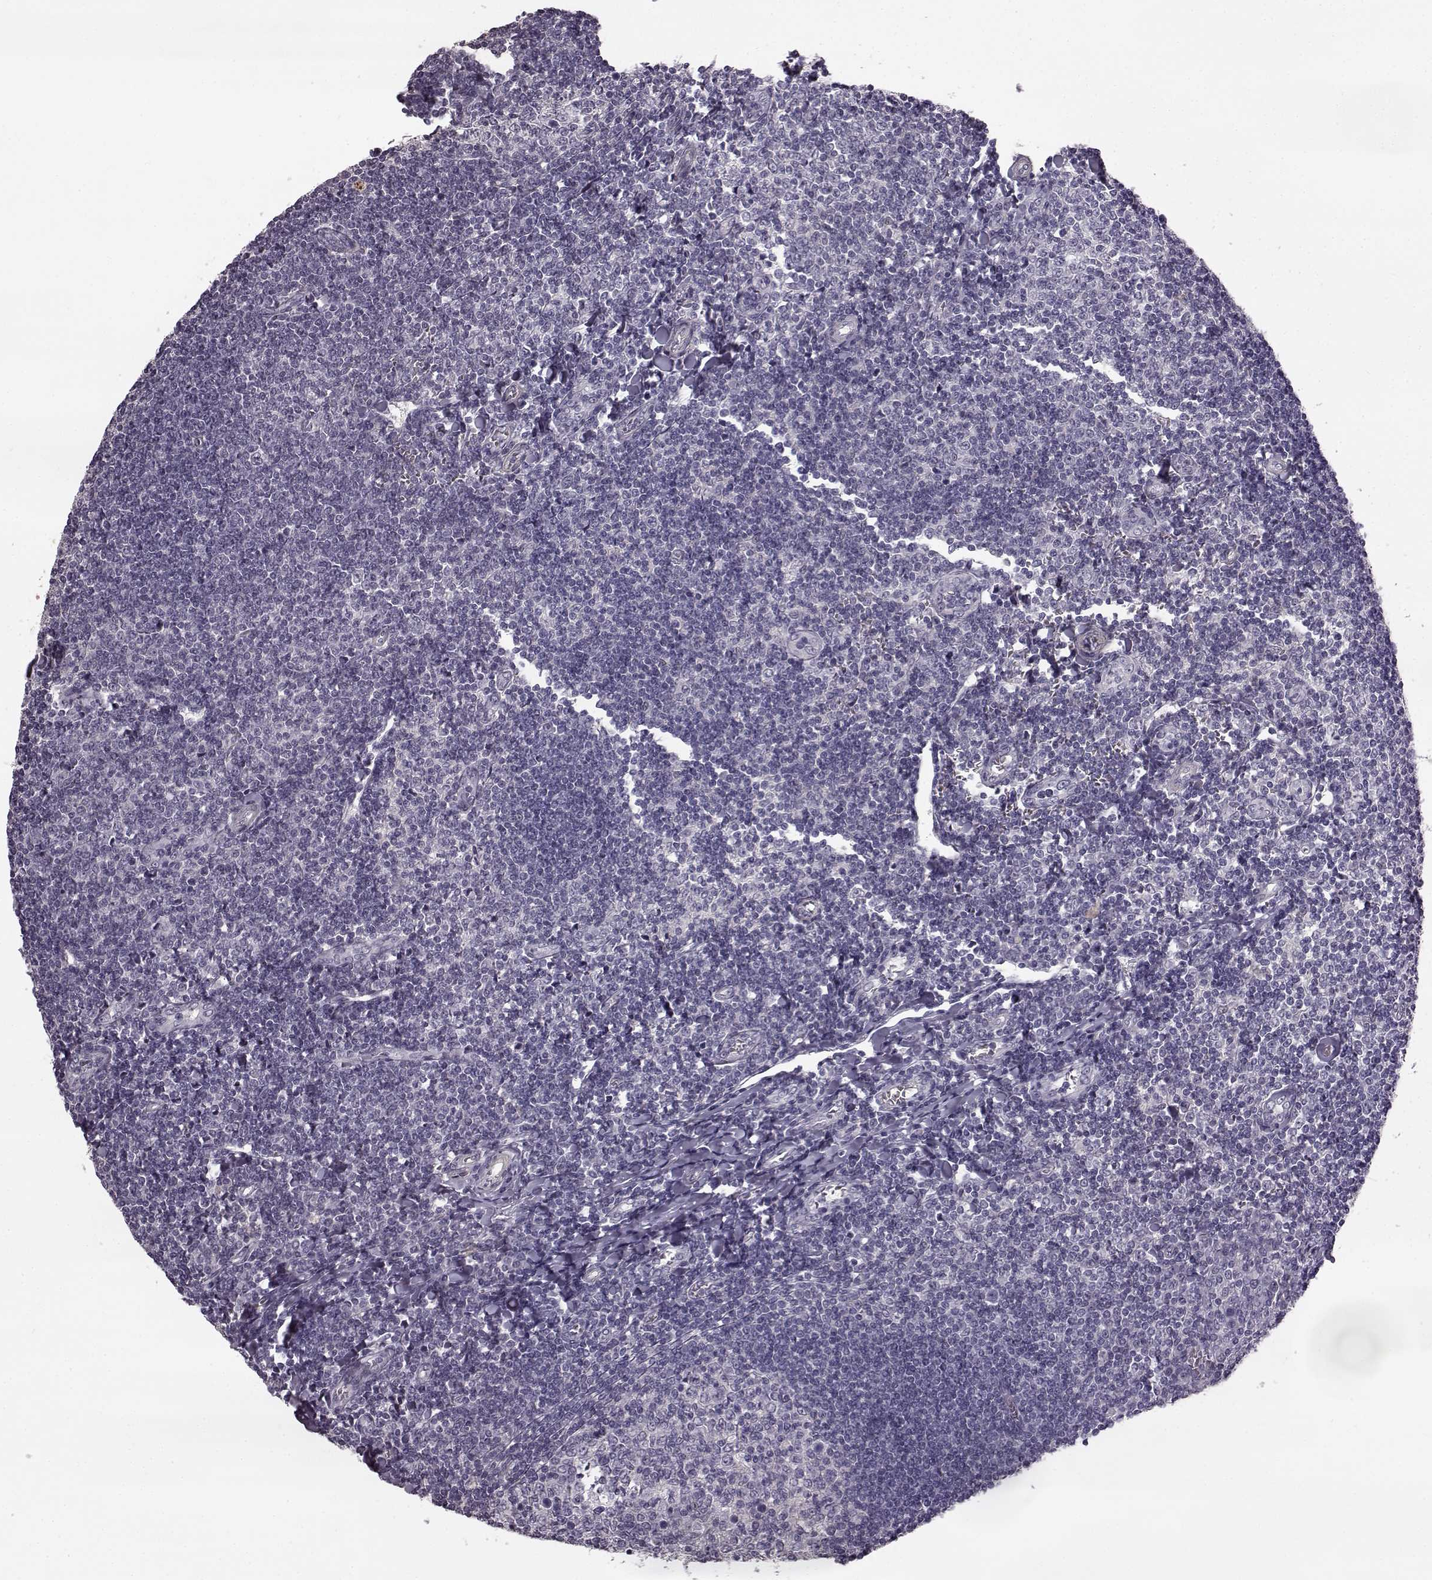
{"staining": {"intensity": "negative", "quantity": "none", "location": "none"}, "tissue": "tonsil", "cell_type": "Germinal center cells", "image_type": "normal", "snomed": [{"axis": "morphology", "description": "Normal tissue, NOS"}, {"axis": "topography", "description": "Tonsil"}], "caption": "The histopathology image reveals no staining of germinal center cells in unremarkable tonsil.", "gene": "SLCO3A1", "patient": {"sex": "female", "age": 12}}